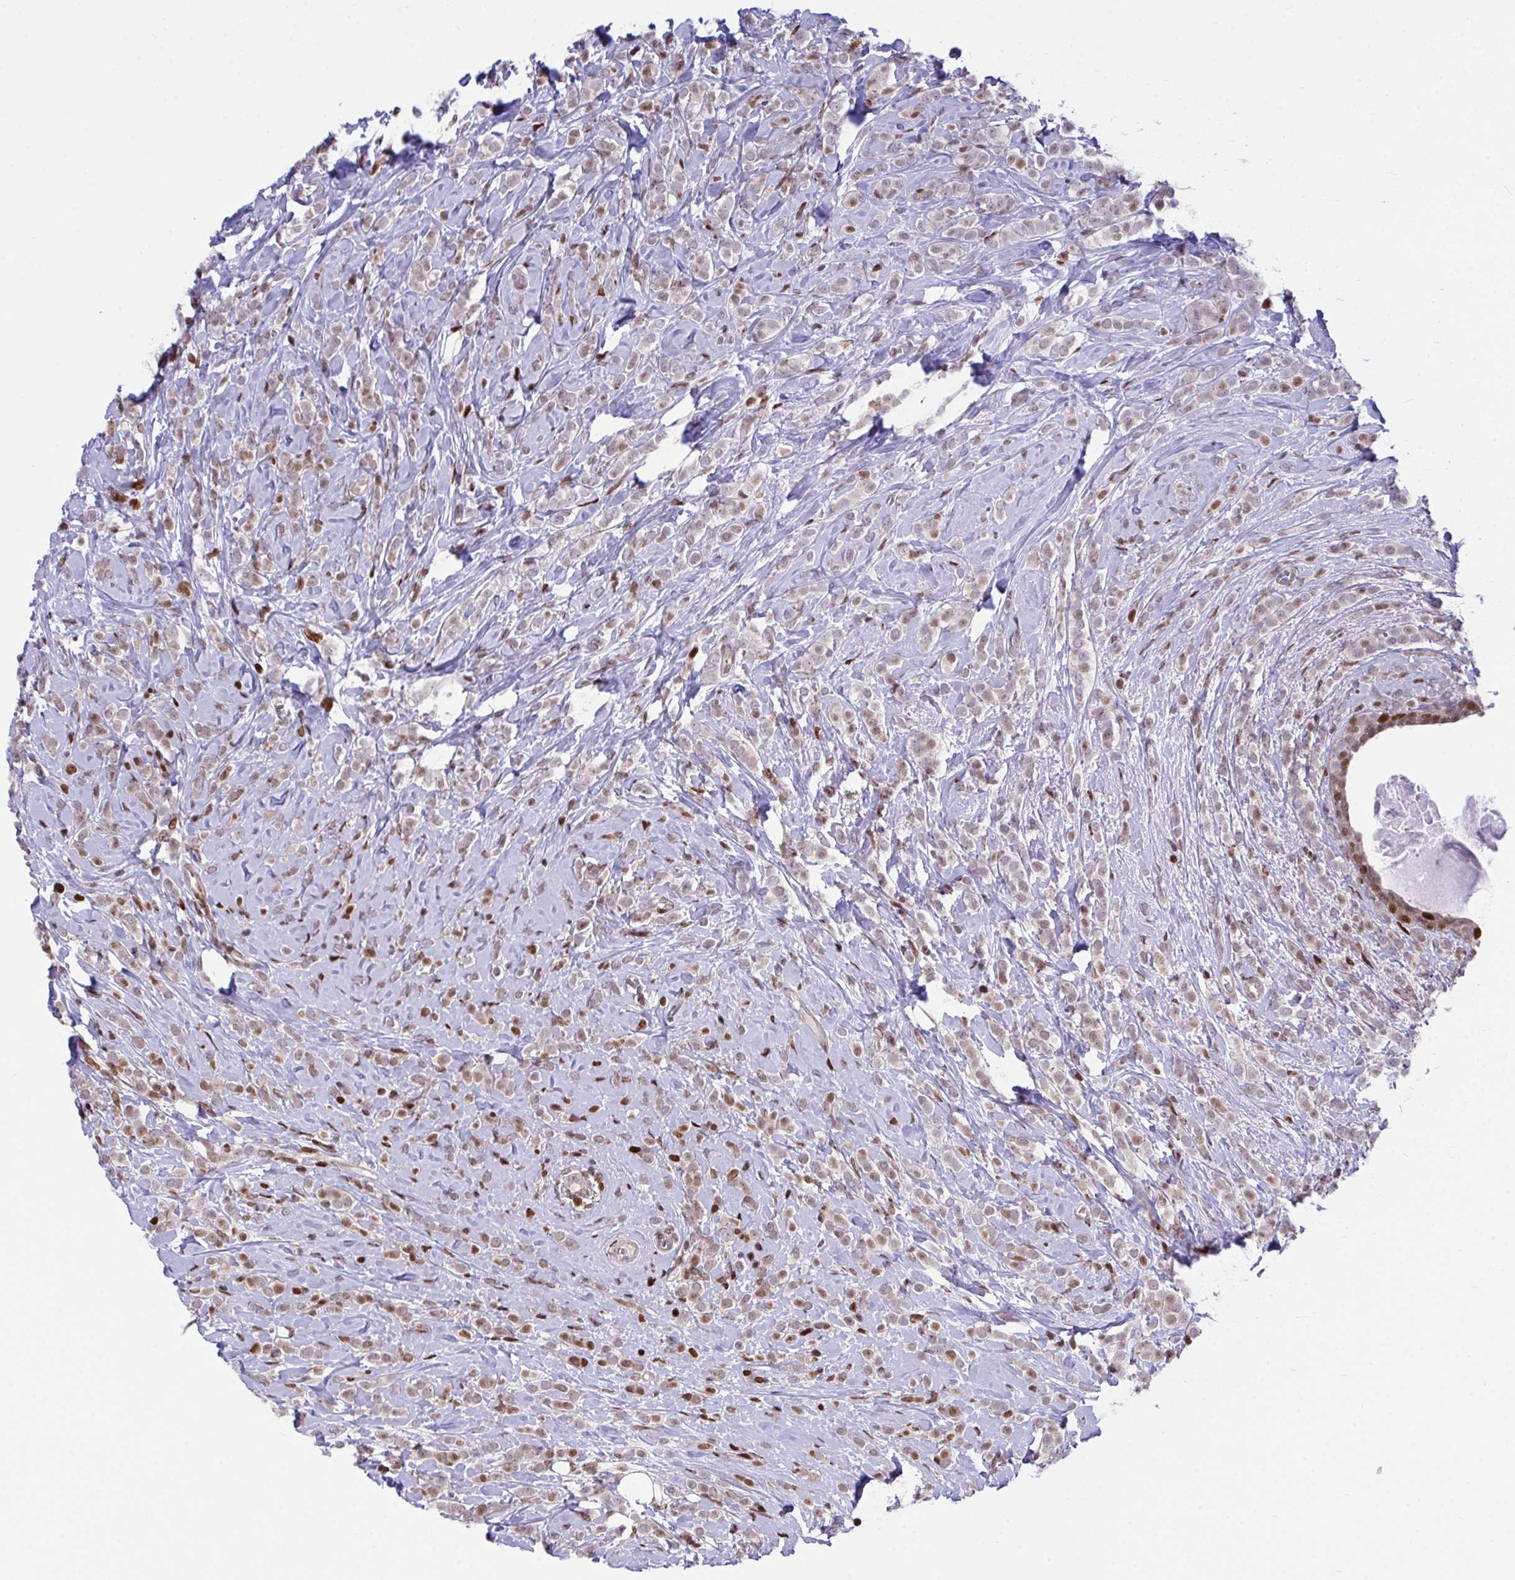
{"staining": {"intensity": "weak", "quantity": "25%-75%", "location": "nuclear"}, "tissue": "breast cancer", "cell_type": "Tumor cells", "image_type": "cancer", "snomed": [{"axis": "morphology", "description": "Lobular carcinoma"}, {"axis": "topography", "description": "Breast"}], "caption": "Breast cancer stained for a protein exhibits weak nuclear positivity in tumor cells.", "gene": "RAPGEF5", "patient": {"sex": "female", "age": 49}}